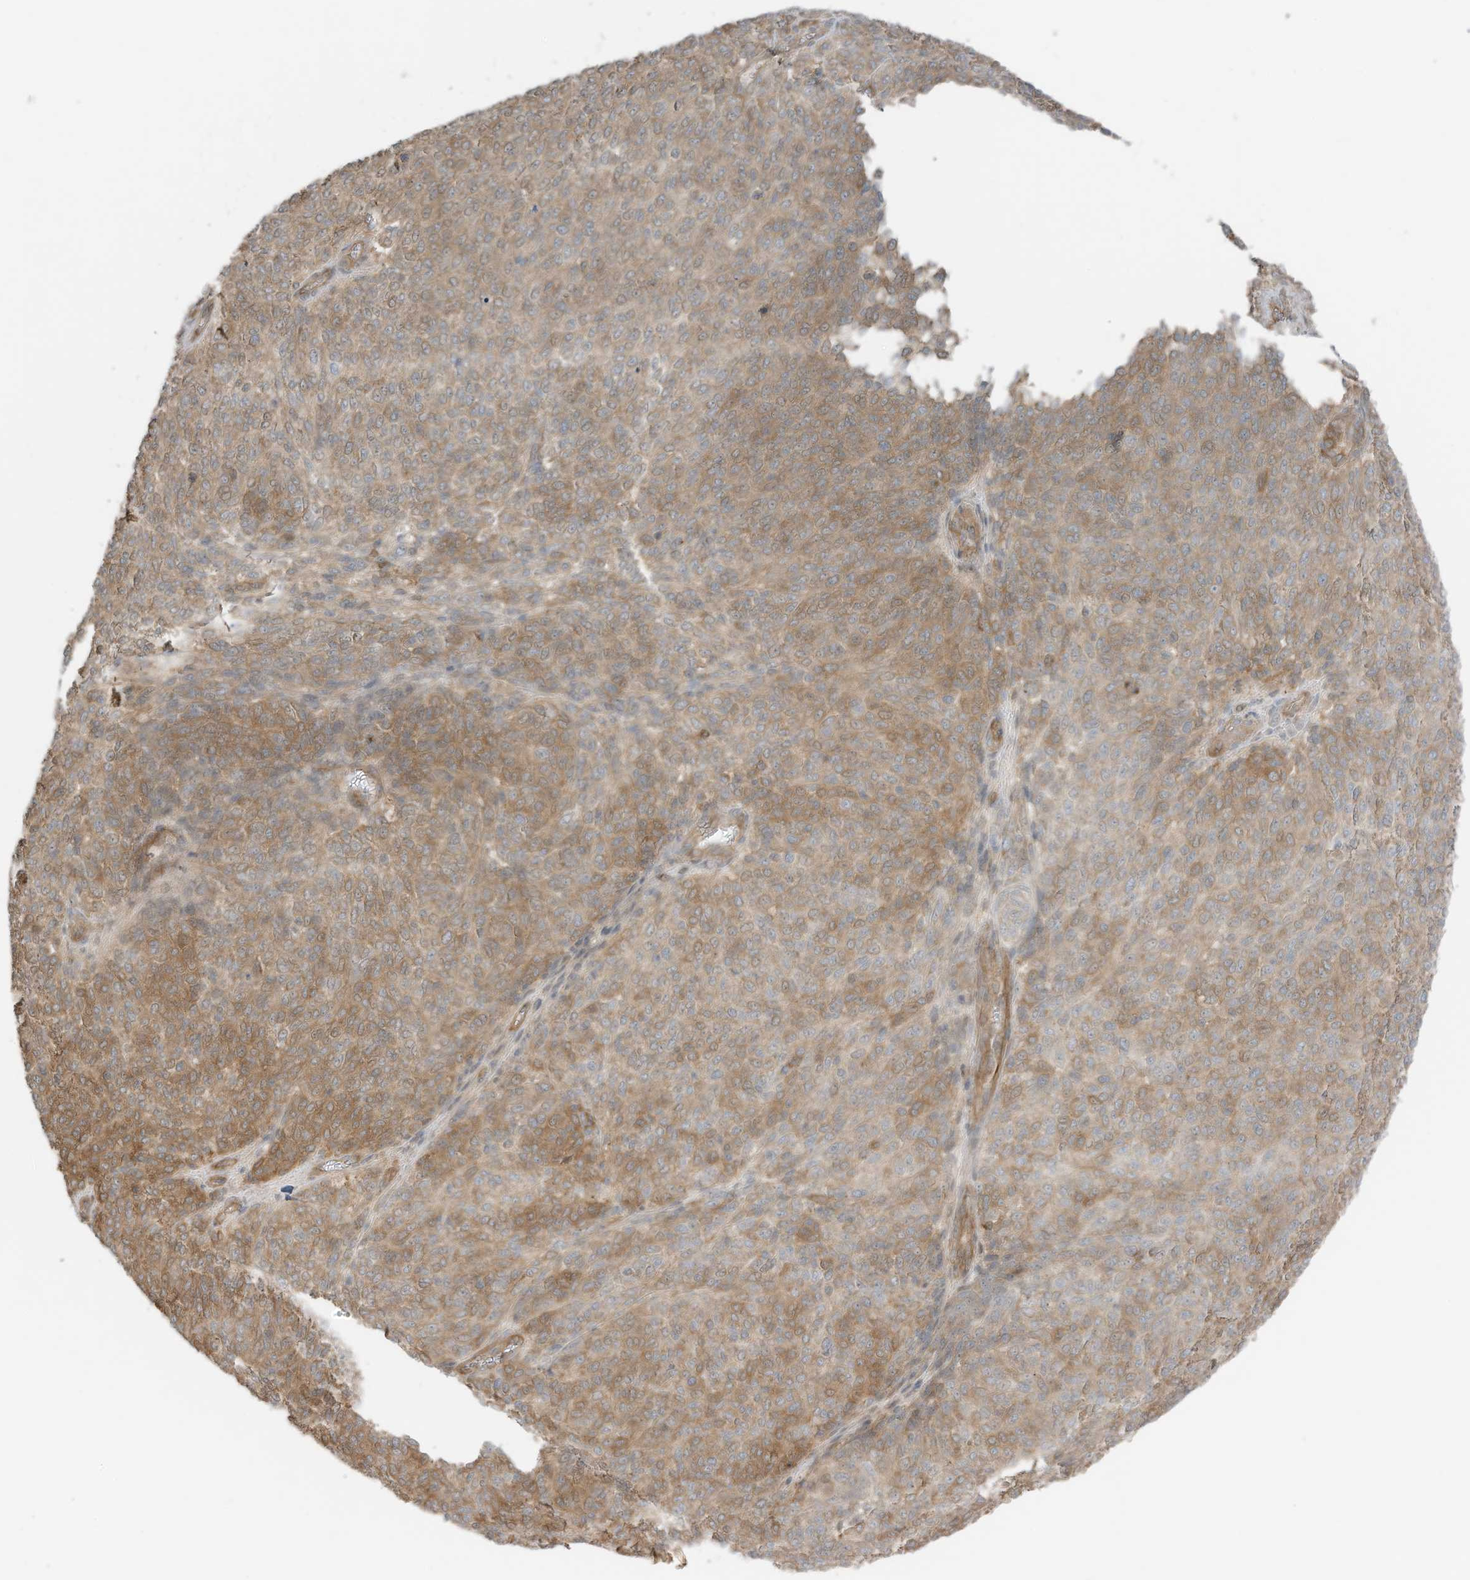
{"staining": {"intensity": "moderate", "quantity": ">75%", "location": "cytoplasmic/membranous"}, "tissue": "melanoma", "cell_type": "Tumor cells", "image_type": "cancer", "snomed": [{"axis": "morphology", "description": "Malignant melanoma, NOS"}, {"axis": "topography", "description": "Skin"}], "caption": "A medium amount of moderate cytoplasmic/membranous expression is identified in about >75% of tumor cells in malignant melanoma tissue.", "gene": "SLC25A12", "patient": {"sex": "male", "age": 73}}